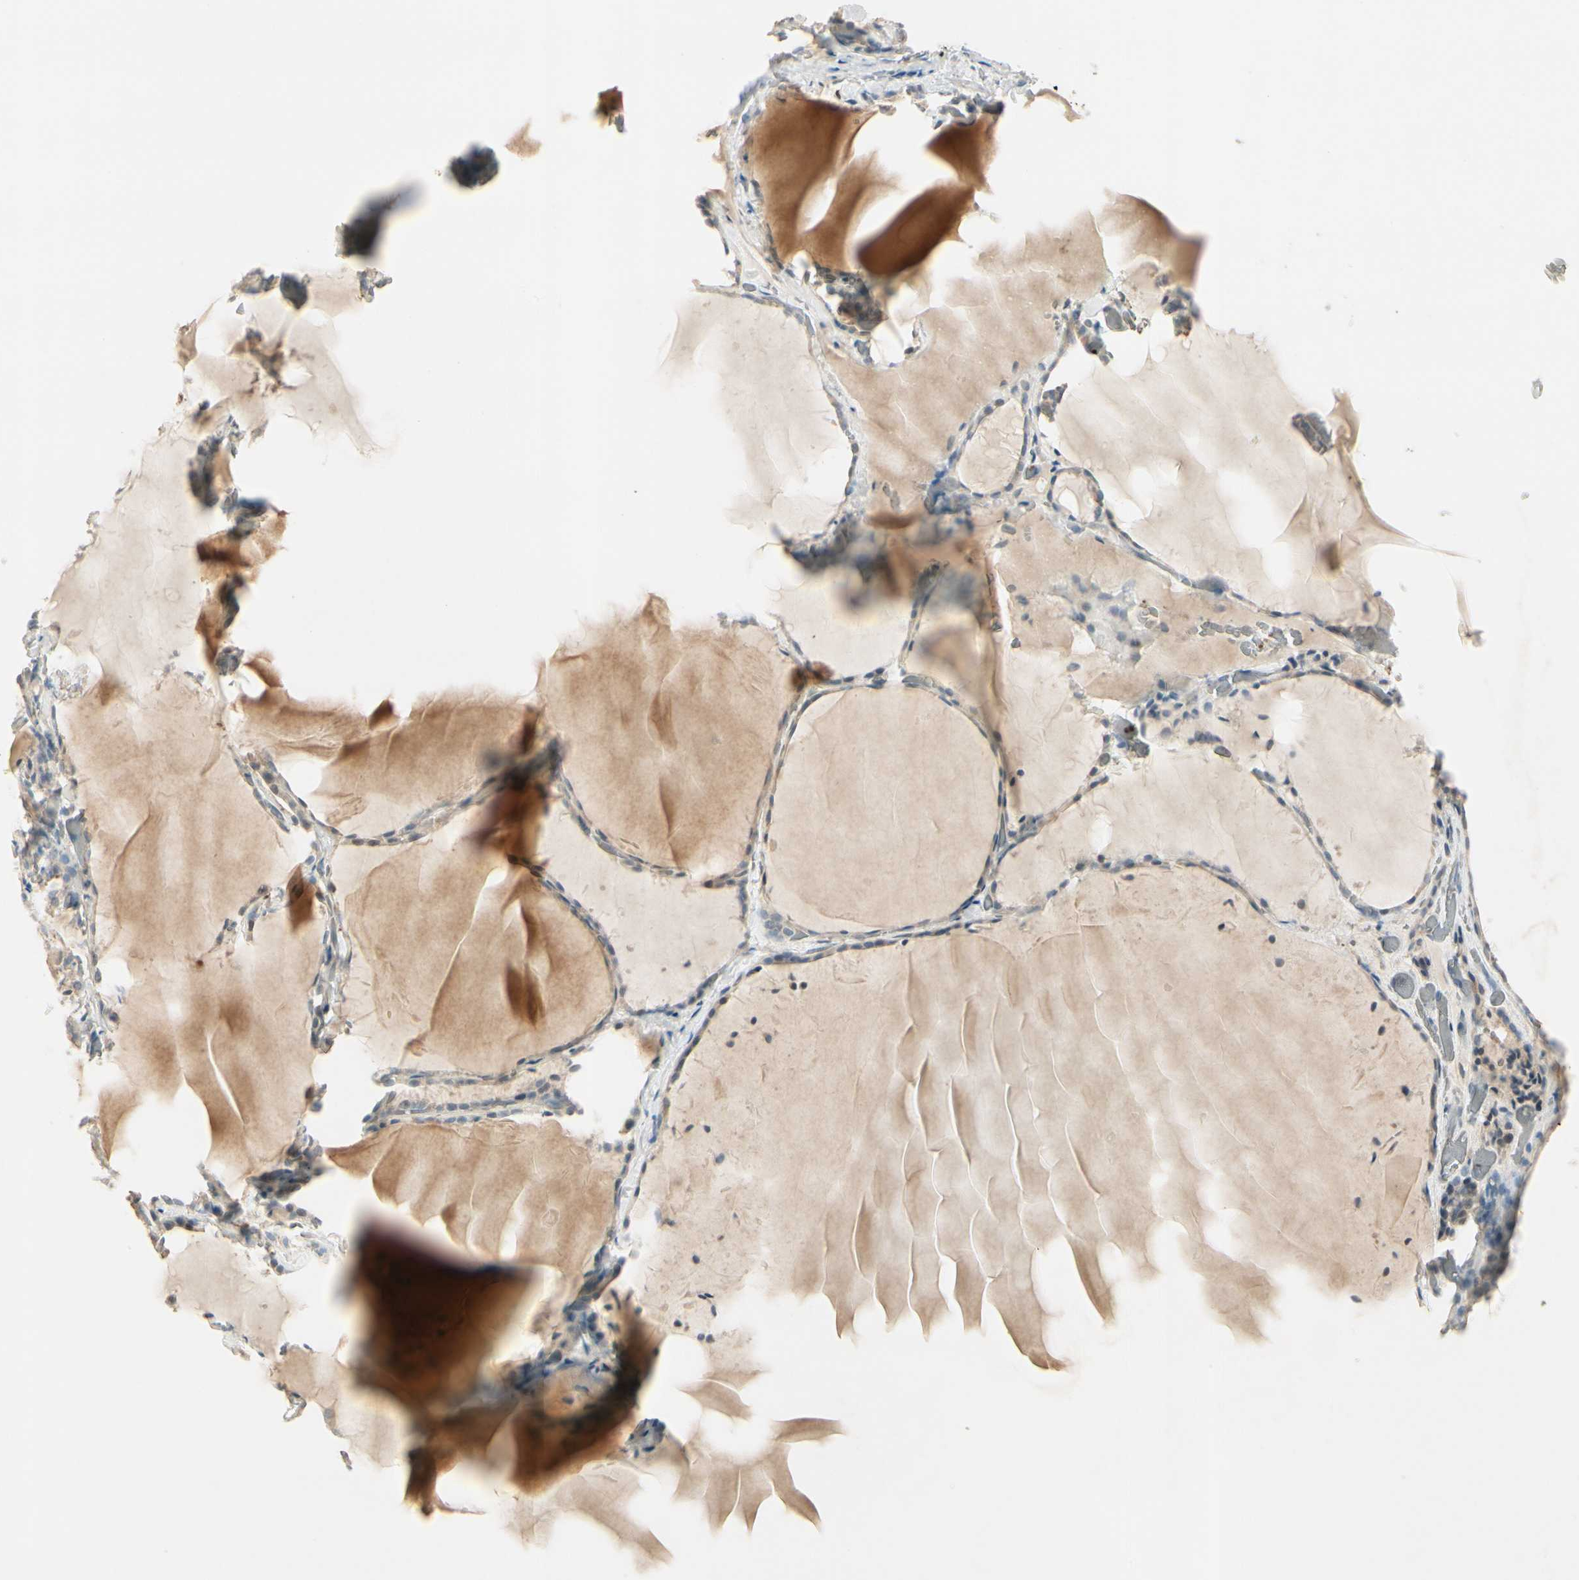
{"staining": {"intensity": "weak", "quantity": "25%-75%", "location": "cytoplasmic/membranous"}, "tissue": "thyroid gland", "cell_type": "Glandular cells", "image_type": "normal", "snomed": [{"axis": "morphology", "description": "Normal tissue, NOS"}, {"axis": "topography", "description": "Thyroid gland"}], "caption": "Human thyroid gland stained with a protein marker shows weak staining in glandular cells.", "gene": "PPP3CB", "patient": {"sex": "female", "age": 22}}